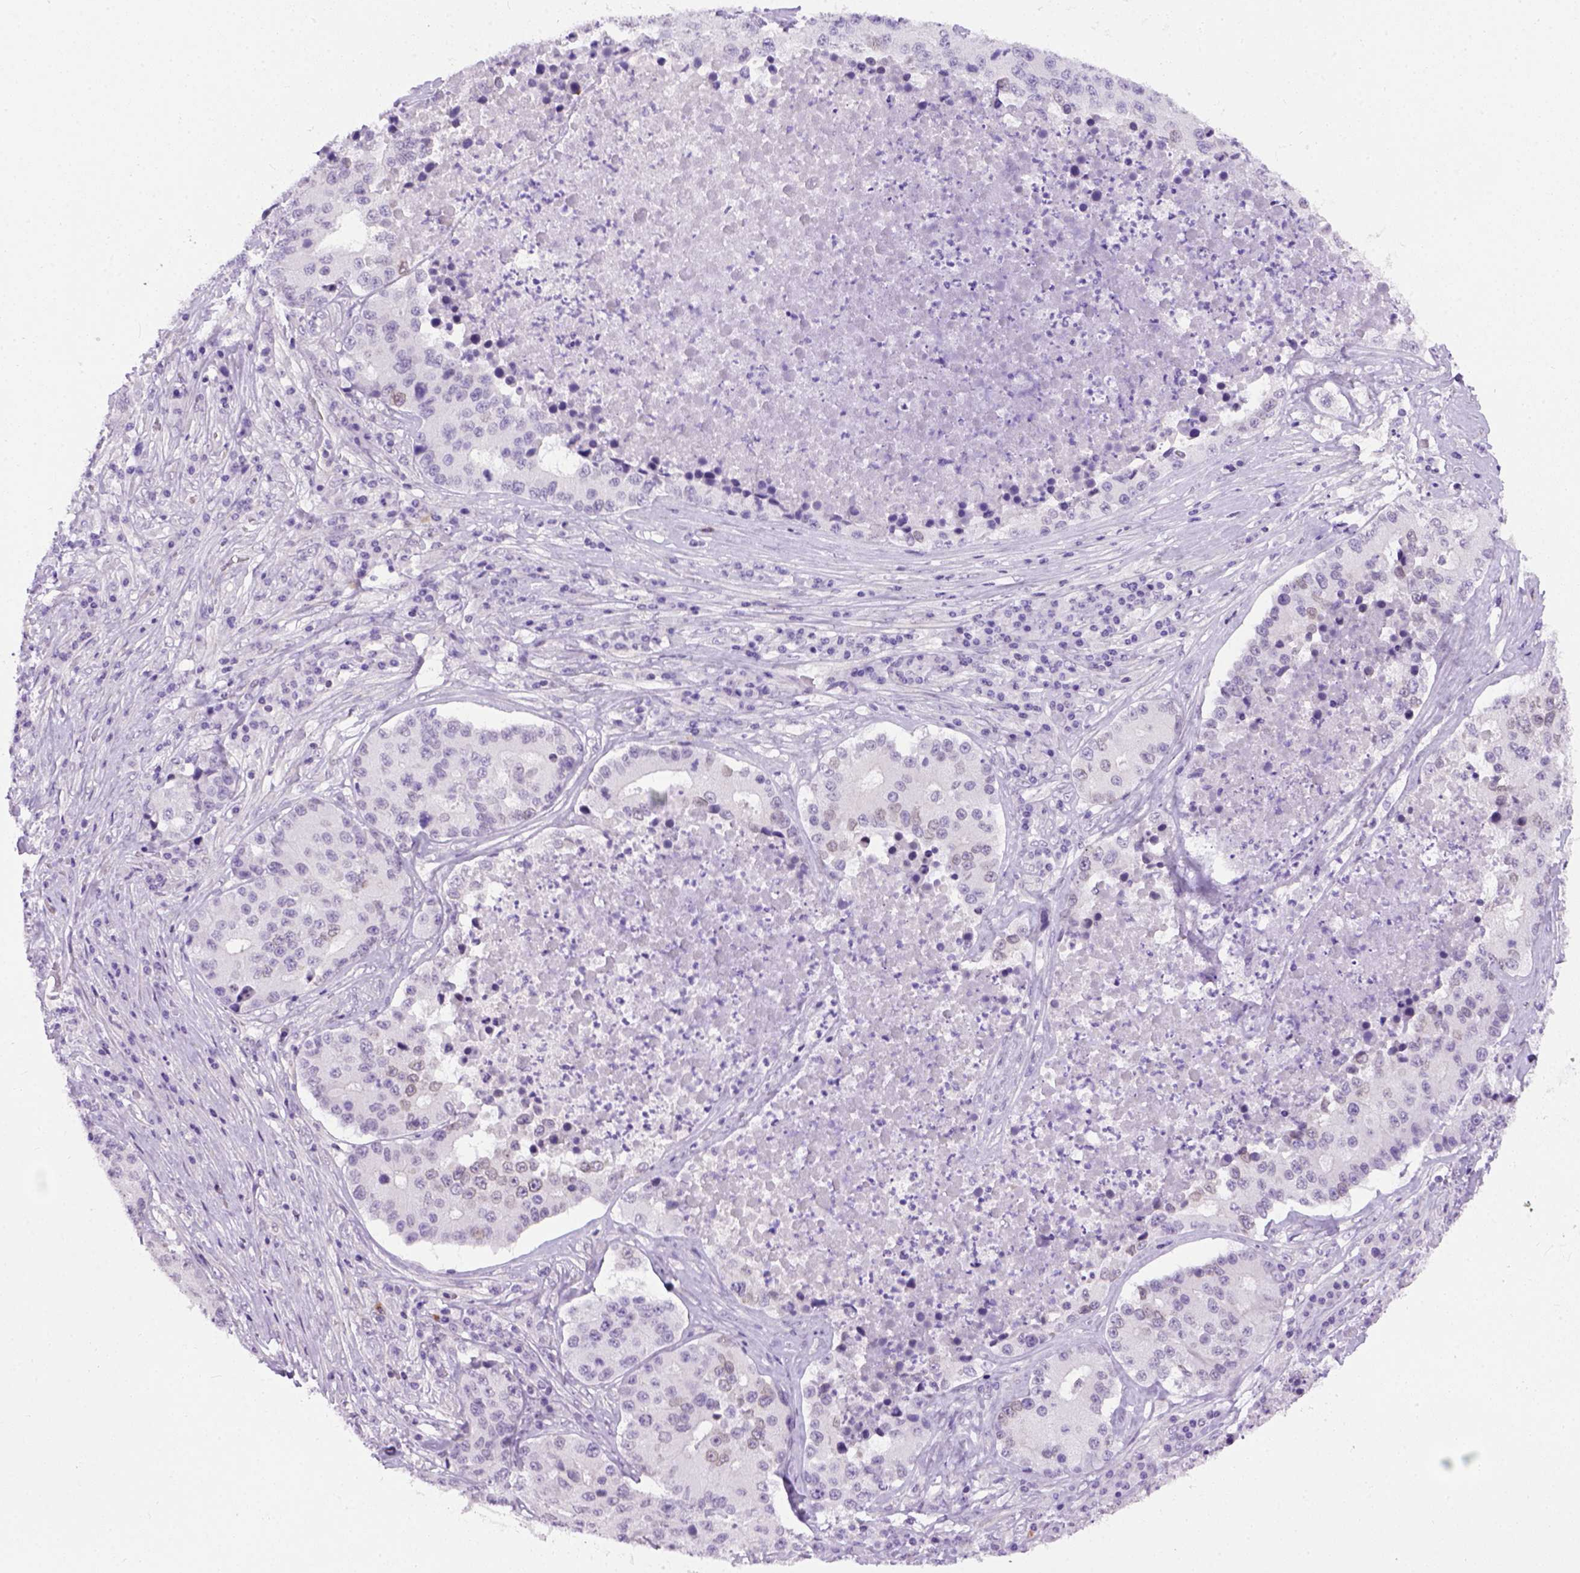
{"staining": {"intensity": "negative", "quantity": "none", "location": "none"}, "tissue": "stomach cancer", "cell_type": "Tumor cells", "image_type": "cancer", "snomed": [{"axis": "morphology", "description": "Adenocarcinoma, NOS"}, {"axis": "topography", "description": "Stomach"}], "caption": "IHC photomicrograph of neoplastic tissue: stomach cancer (adenocarcinoma) stained with DAB (3,3'-diaminobenzidine) shows no significant protein expression in tumor cells.", "gene": "FAM184B", "patient": {"sex": "male", "age": 71}}